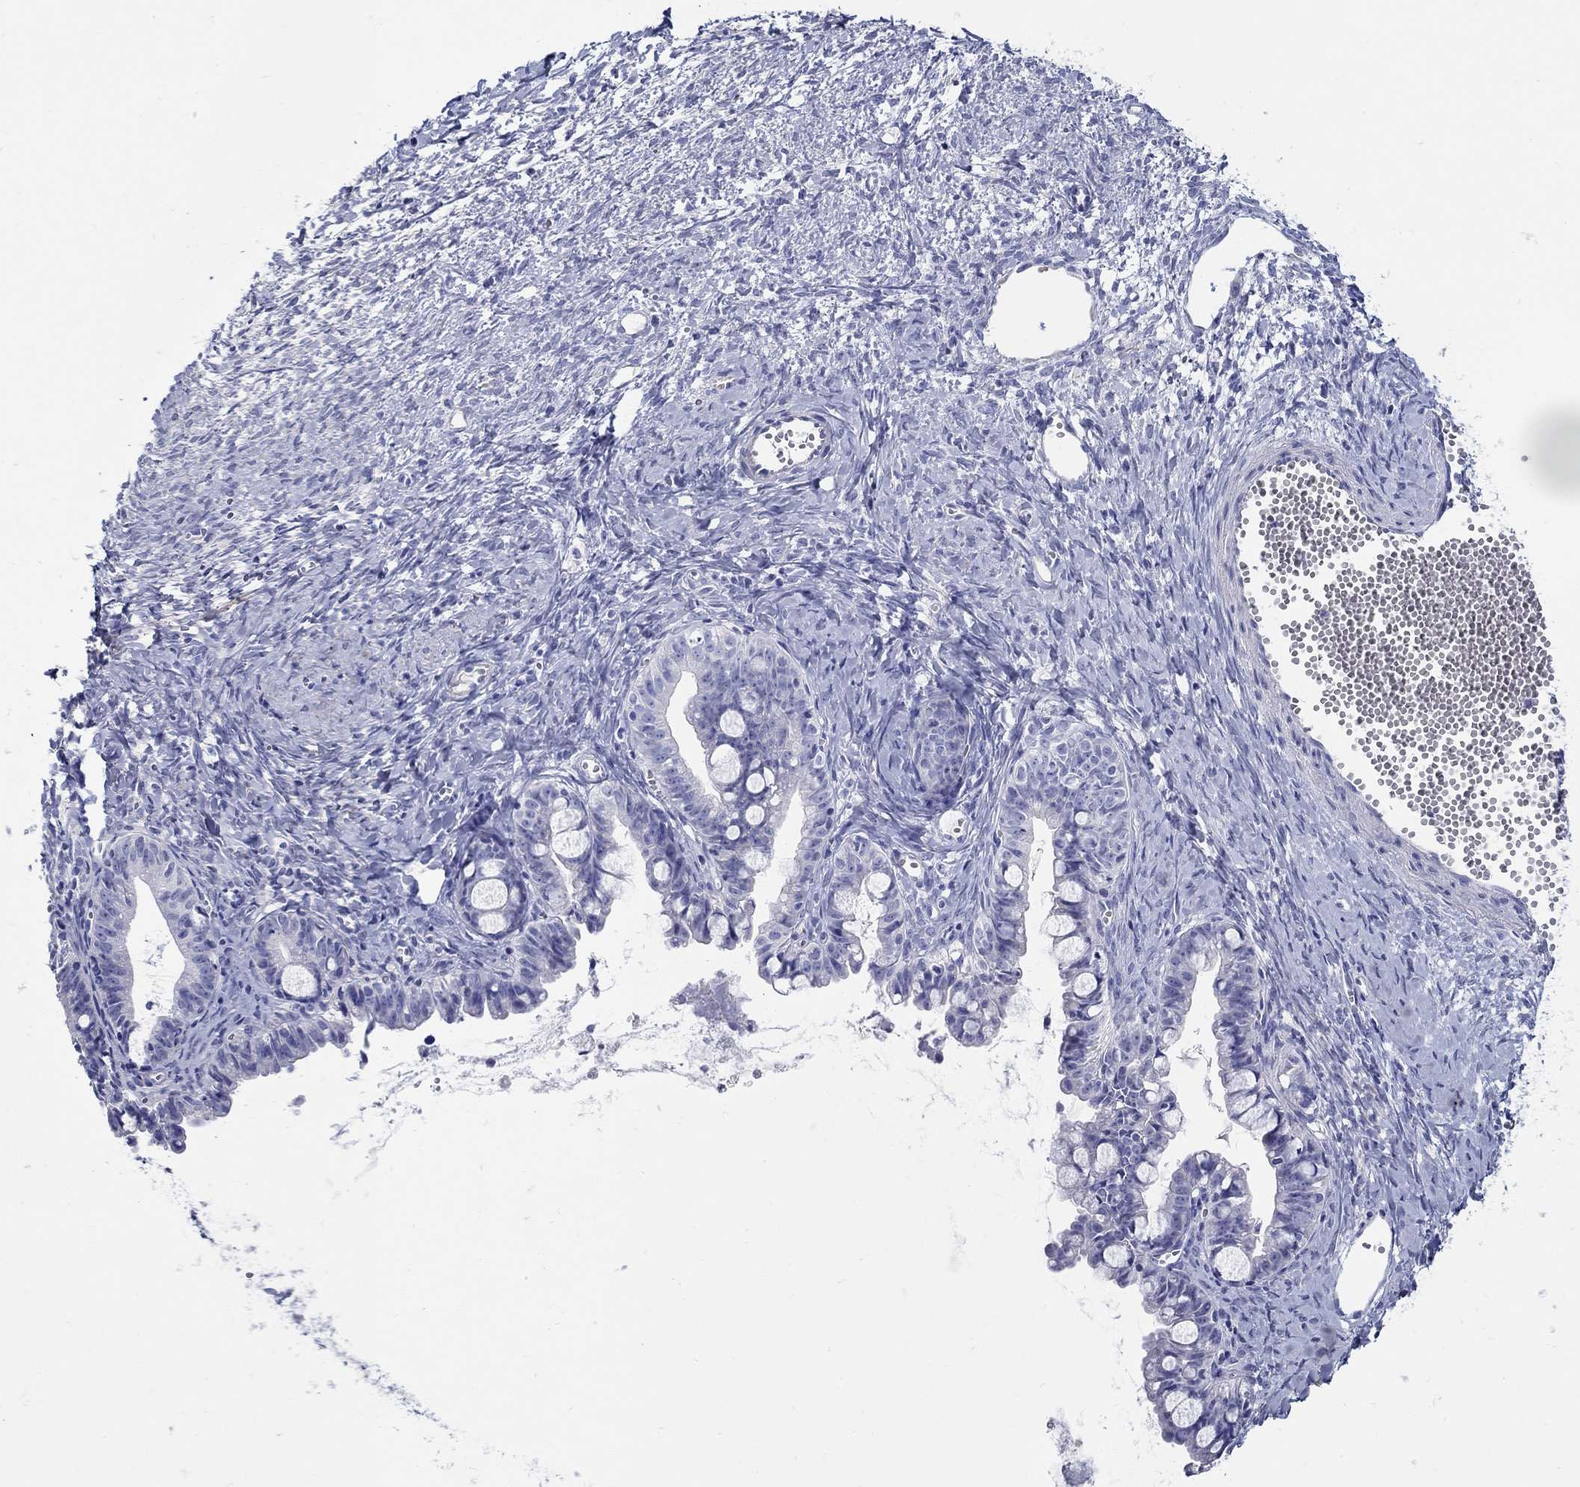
{"staining": {"intensity": "negative", "quantity": "none", "location": "none"}, "tissue": "ovarian cancer", "cell_type": "Tumor cells", "image_type": "cancer", "snomed": [{"axis": "morphology", "description": "Cystadenocarcinoma, mucinous, NOS"}, {"axis": "topography", "description": "Ovary"}], "caption": "A histopathology image of human ovarian mucinous cystadenocarcinoma is negative for staining in tumor cells.", "gene": "CRYGS", "patient": {"sex": "female", "age": 63}}